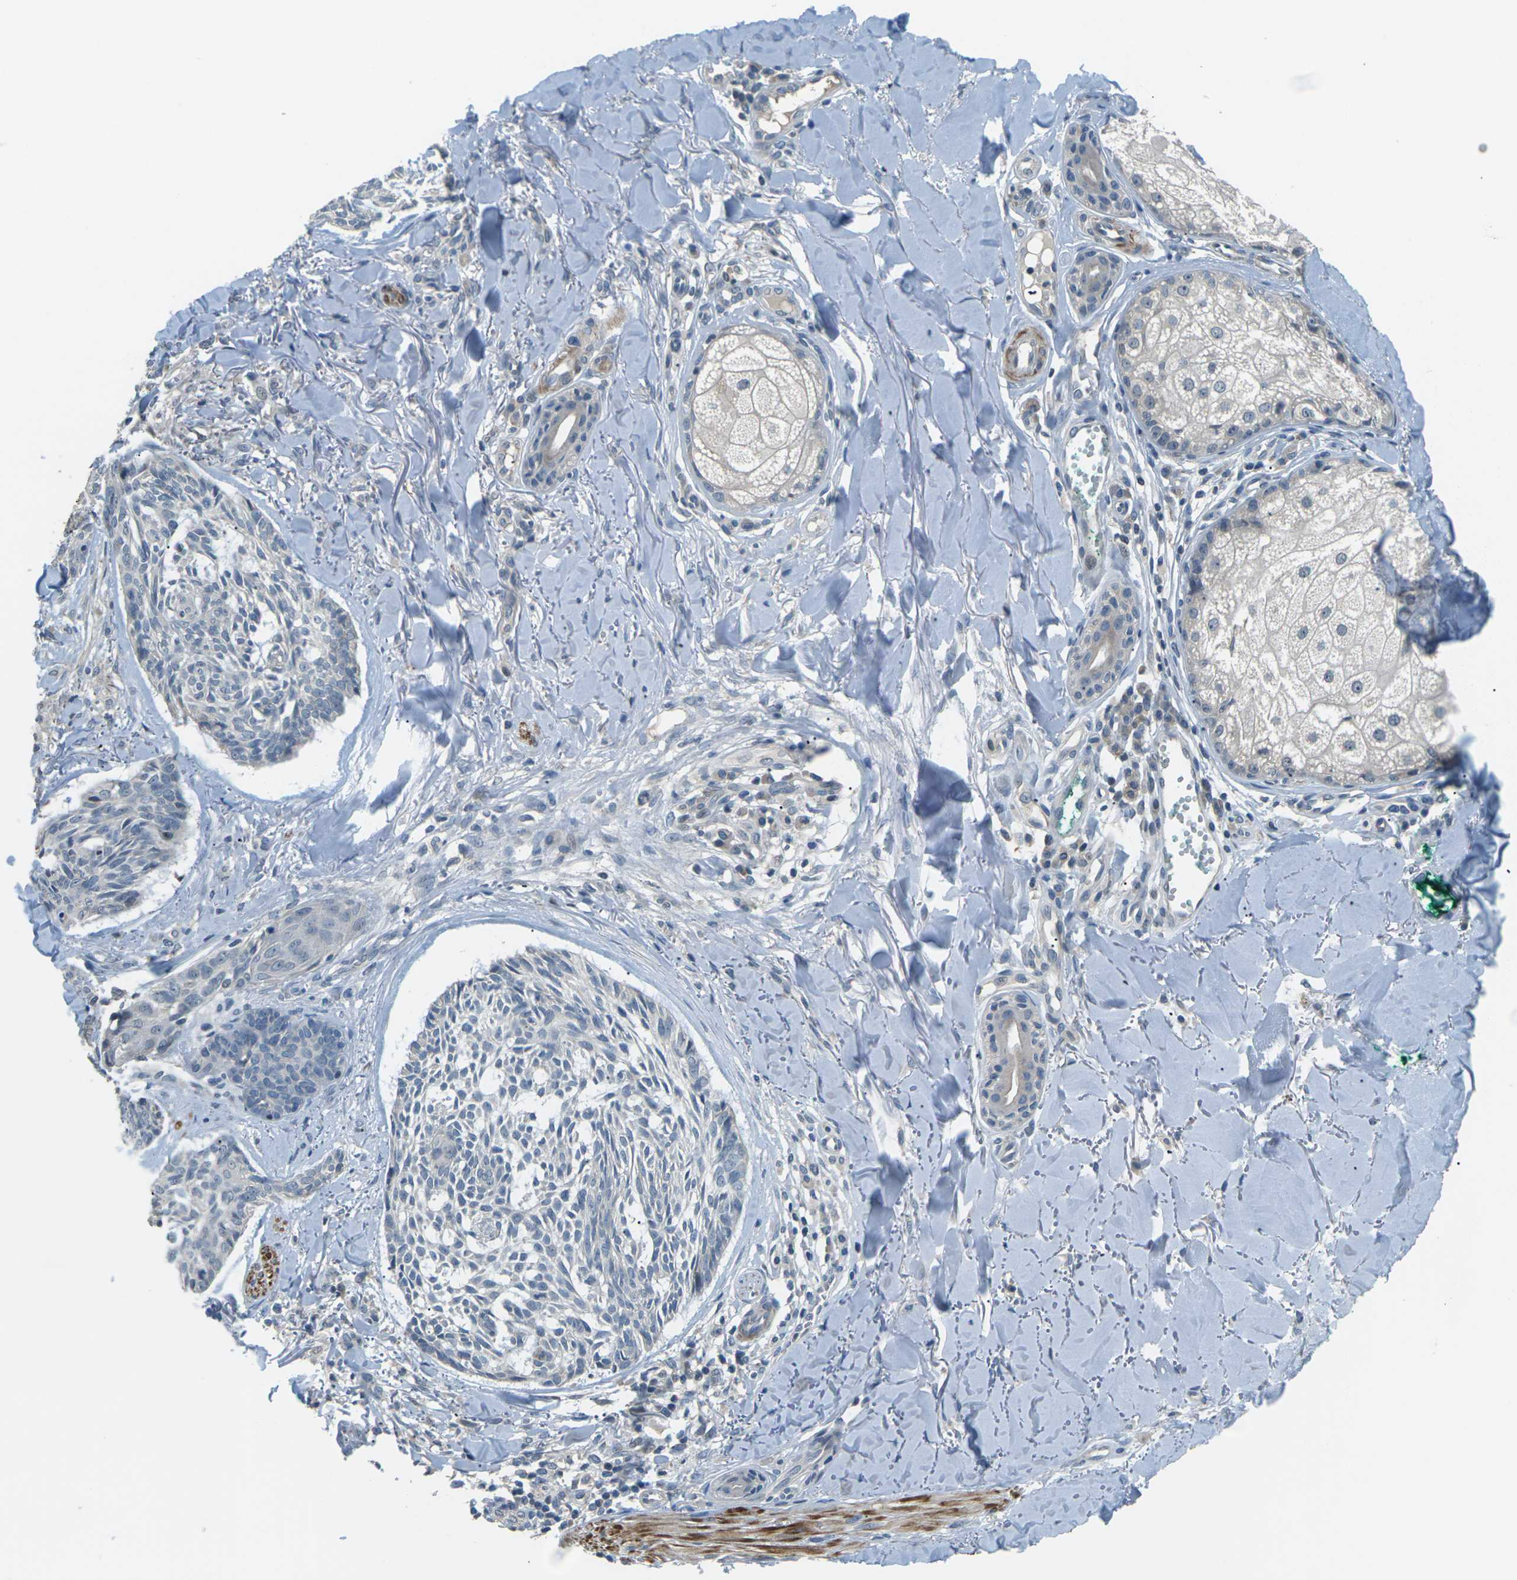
{"staining": {"intensity": "negative", "quantity": "none", "location": "none"}, "tissue": "skin cancer", "cell_type": "Tumor cells", "image_type": "cancer", "snomed": [{"axis": "morphology", "description": "Basal cell carcinoma"}, {"axis": "topography", "description": "Skin"}], "caption": "This histopathology image is of skin basal cell carcinoma stained with immunohistochemistry (IHC) to label a protein in brown with the nuclei are counter-stained blue. There is no positivity in tumor cells.", "gene": "SLC13A3", "patient": {"sex": "male", "age": 43}}